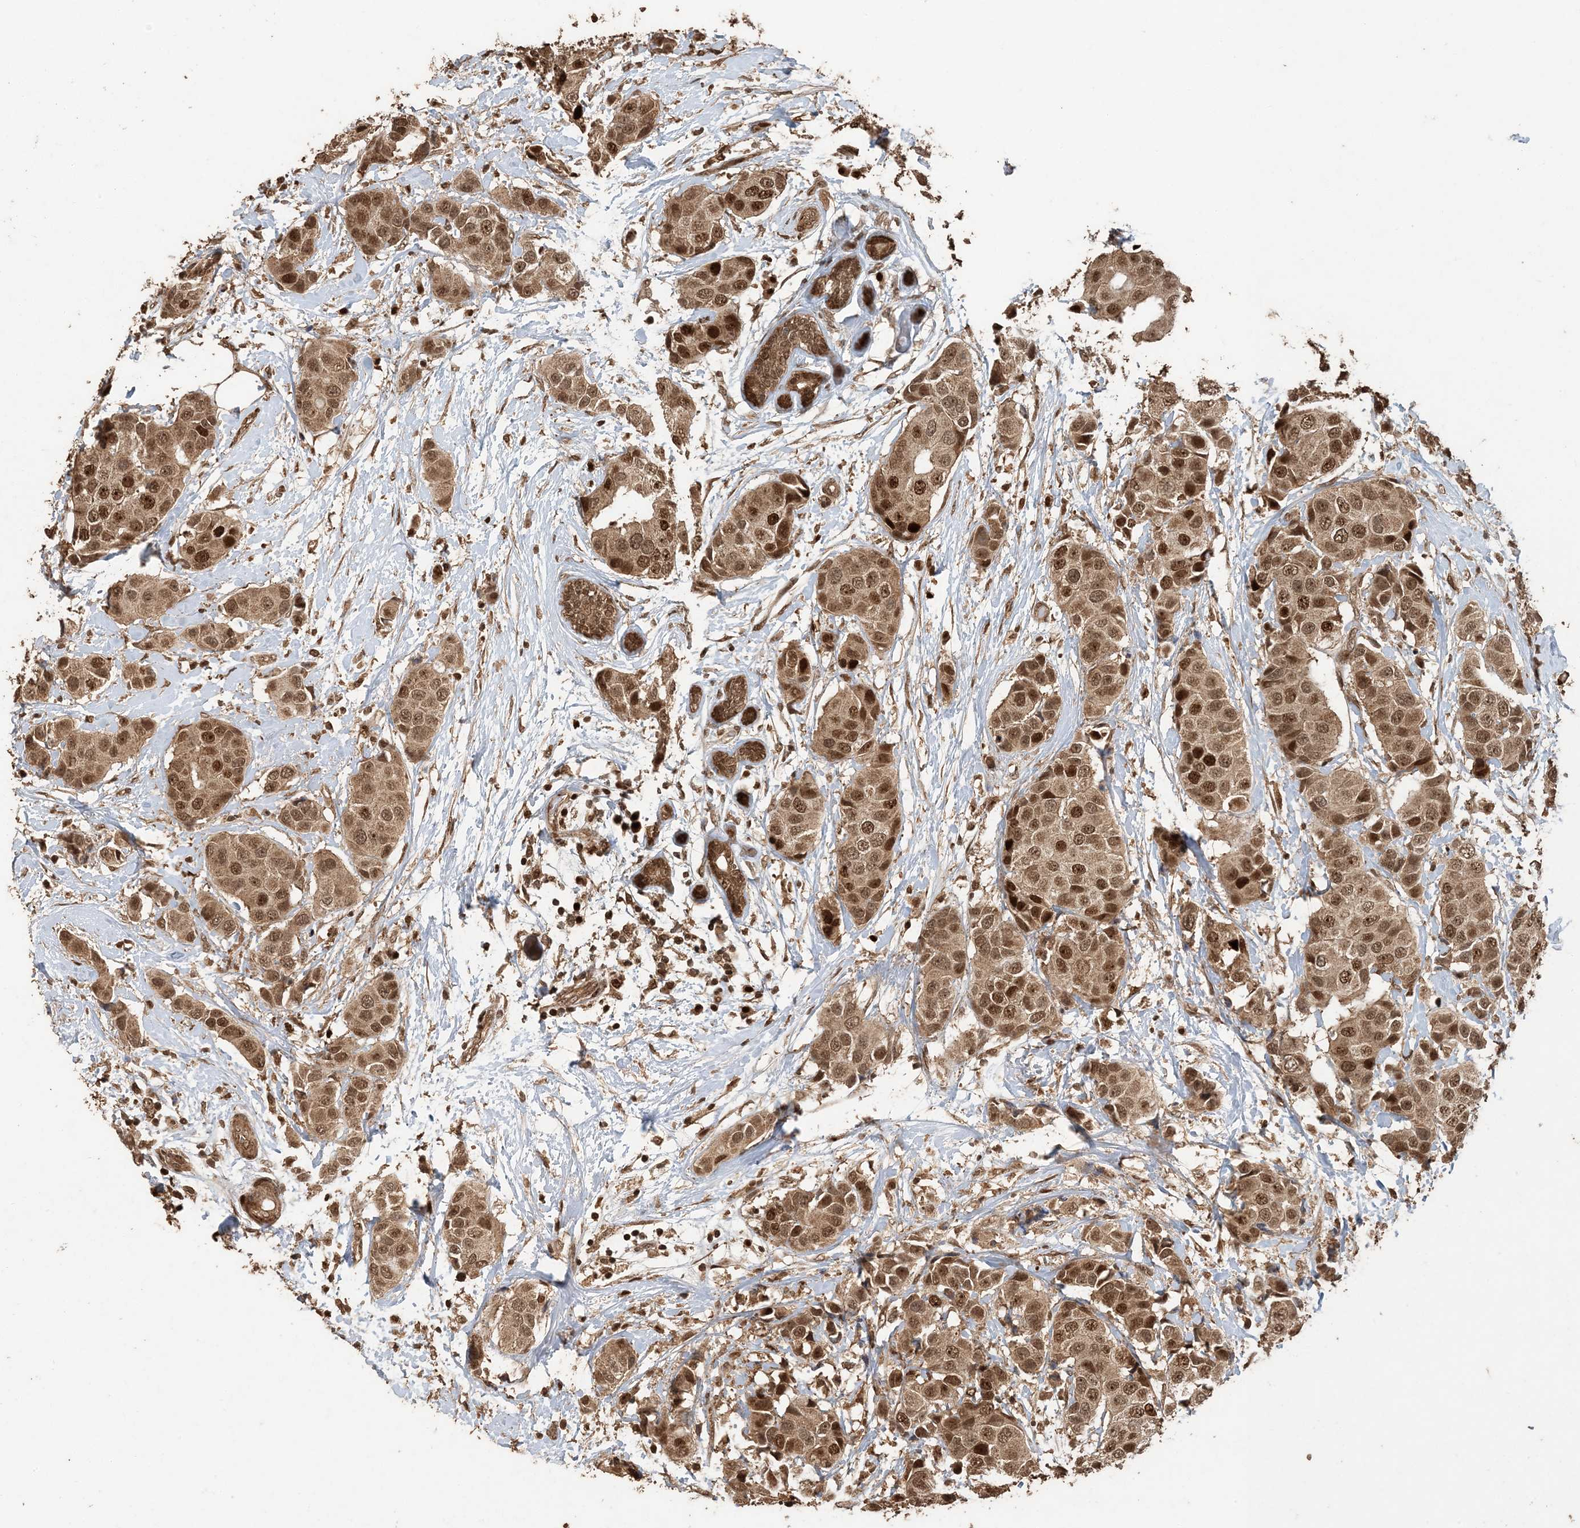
{"staining": {"intensity": "moderate", "quantity": ">75%", "location": "cytoplasmic/membranous,nuclear"}, "tissue": "breast cancer", "cell_type": "Tumor cells", "image_type": "cancer", "snomed": [{"axis": "morphology", "description": "Normal tissue, NOS"}, {"axis": "morphology", "description": "Duct carcinoma"}, {"axis": "topography", "description": "Breast"}], "caption": "IHC of human invasive ductal carcinoma (breast) exhibits medium levels of moderate cytoplasmic/membranous and nuclear positivity in approximately >75% of tumor cells.", "gene": "ATP13A2", "patient": {"sex": "female", "age": 39}}